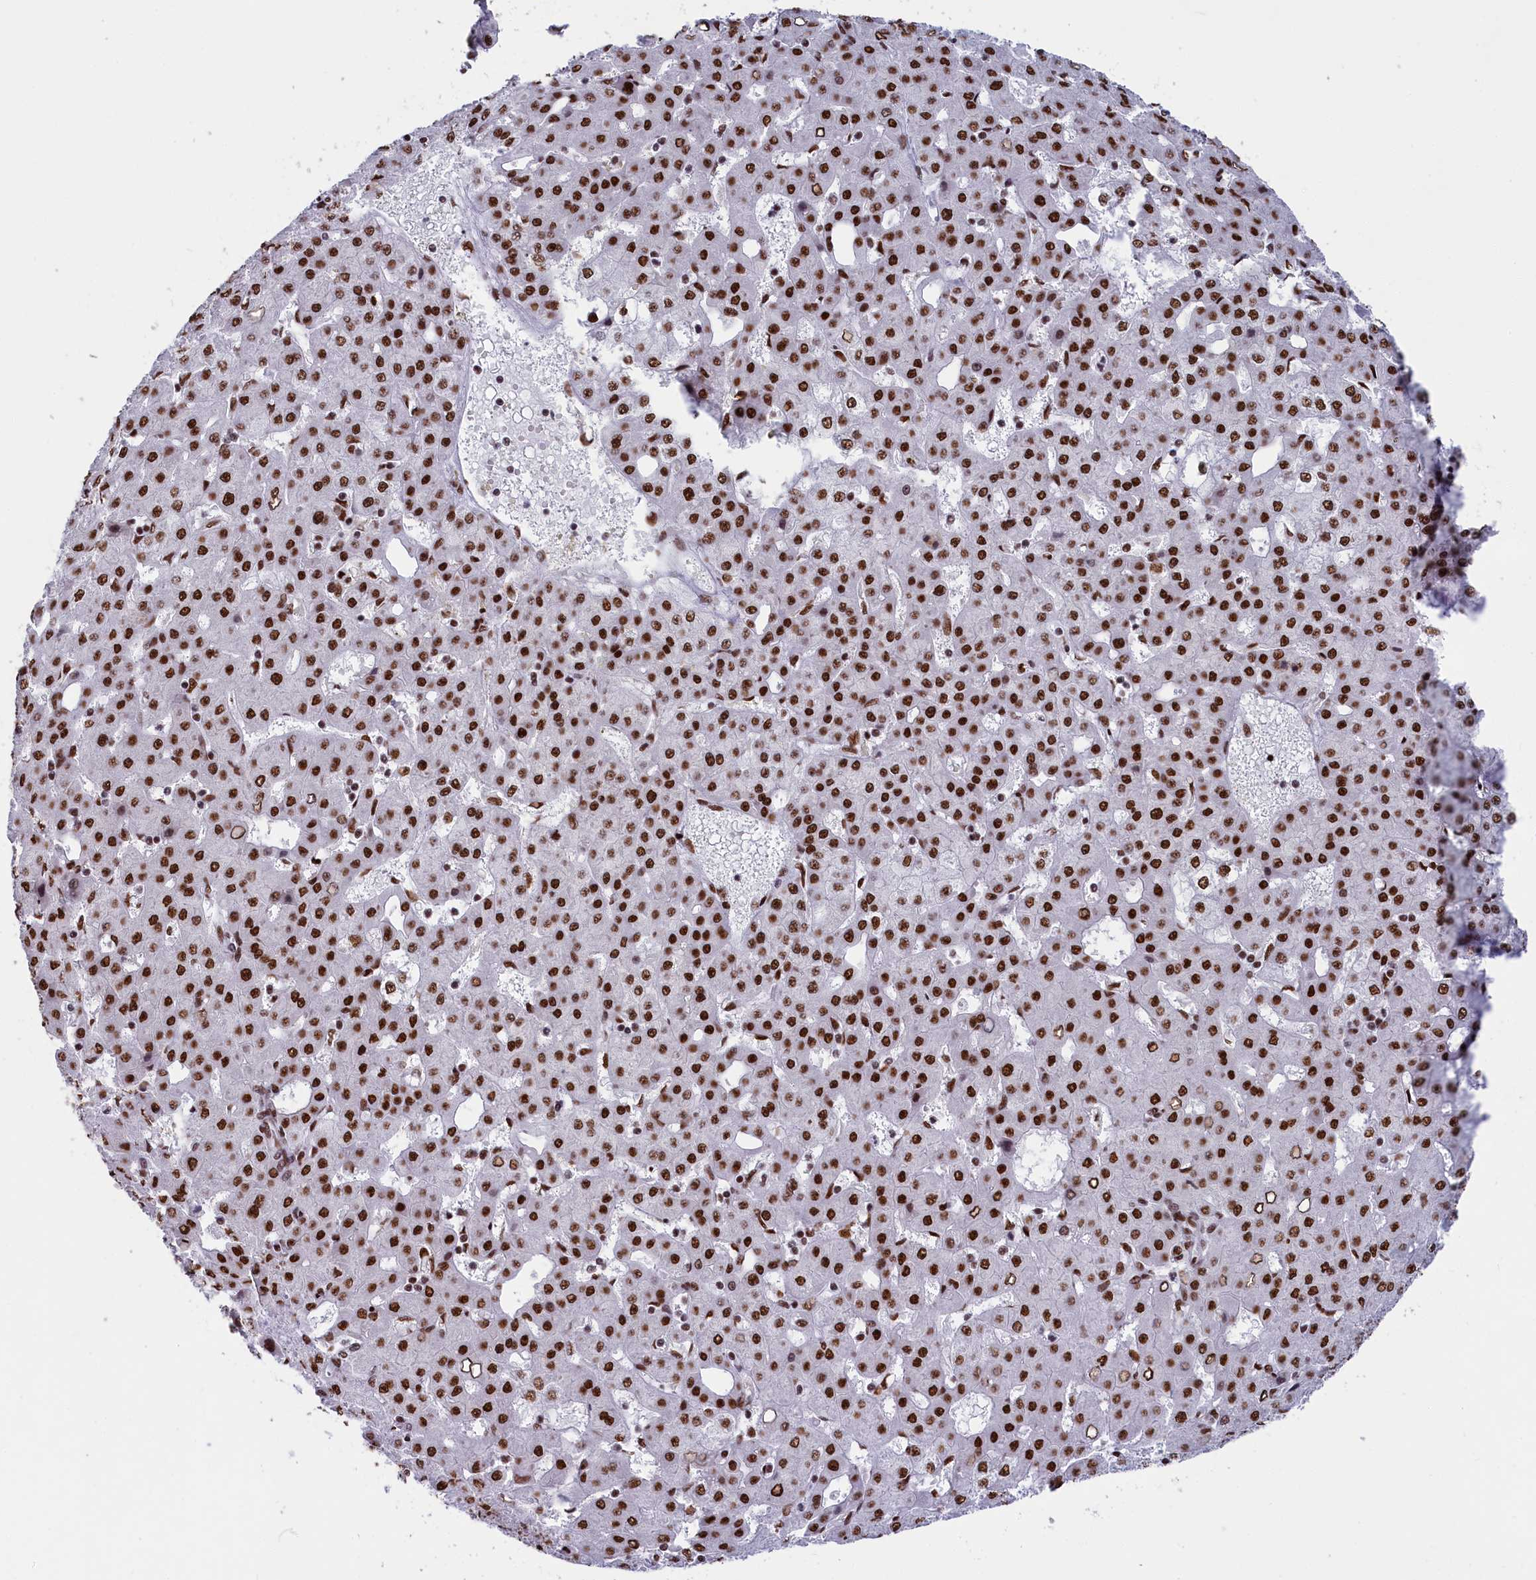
{"staining": {"intensity": "strong", "quantity": ">75%", "location": "nuclear"}, "tissue": "liver cancer", "cell_type": "Tumor cells", "image_type": "cancer", "snomed": [{"axis": "morphology", "description": "Carcinoma, Hepatocellular, NOS"}, {"axis": "topography", "description": "Liver"}], "caption": "Strong nuclear positivity for a protein is identified in about >75% of tumor cells of hepatocellular carcinoma (liver) using IHC.", "gene": "SNRNP70", "patient": {"sex": "male", "age": 47}}